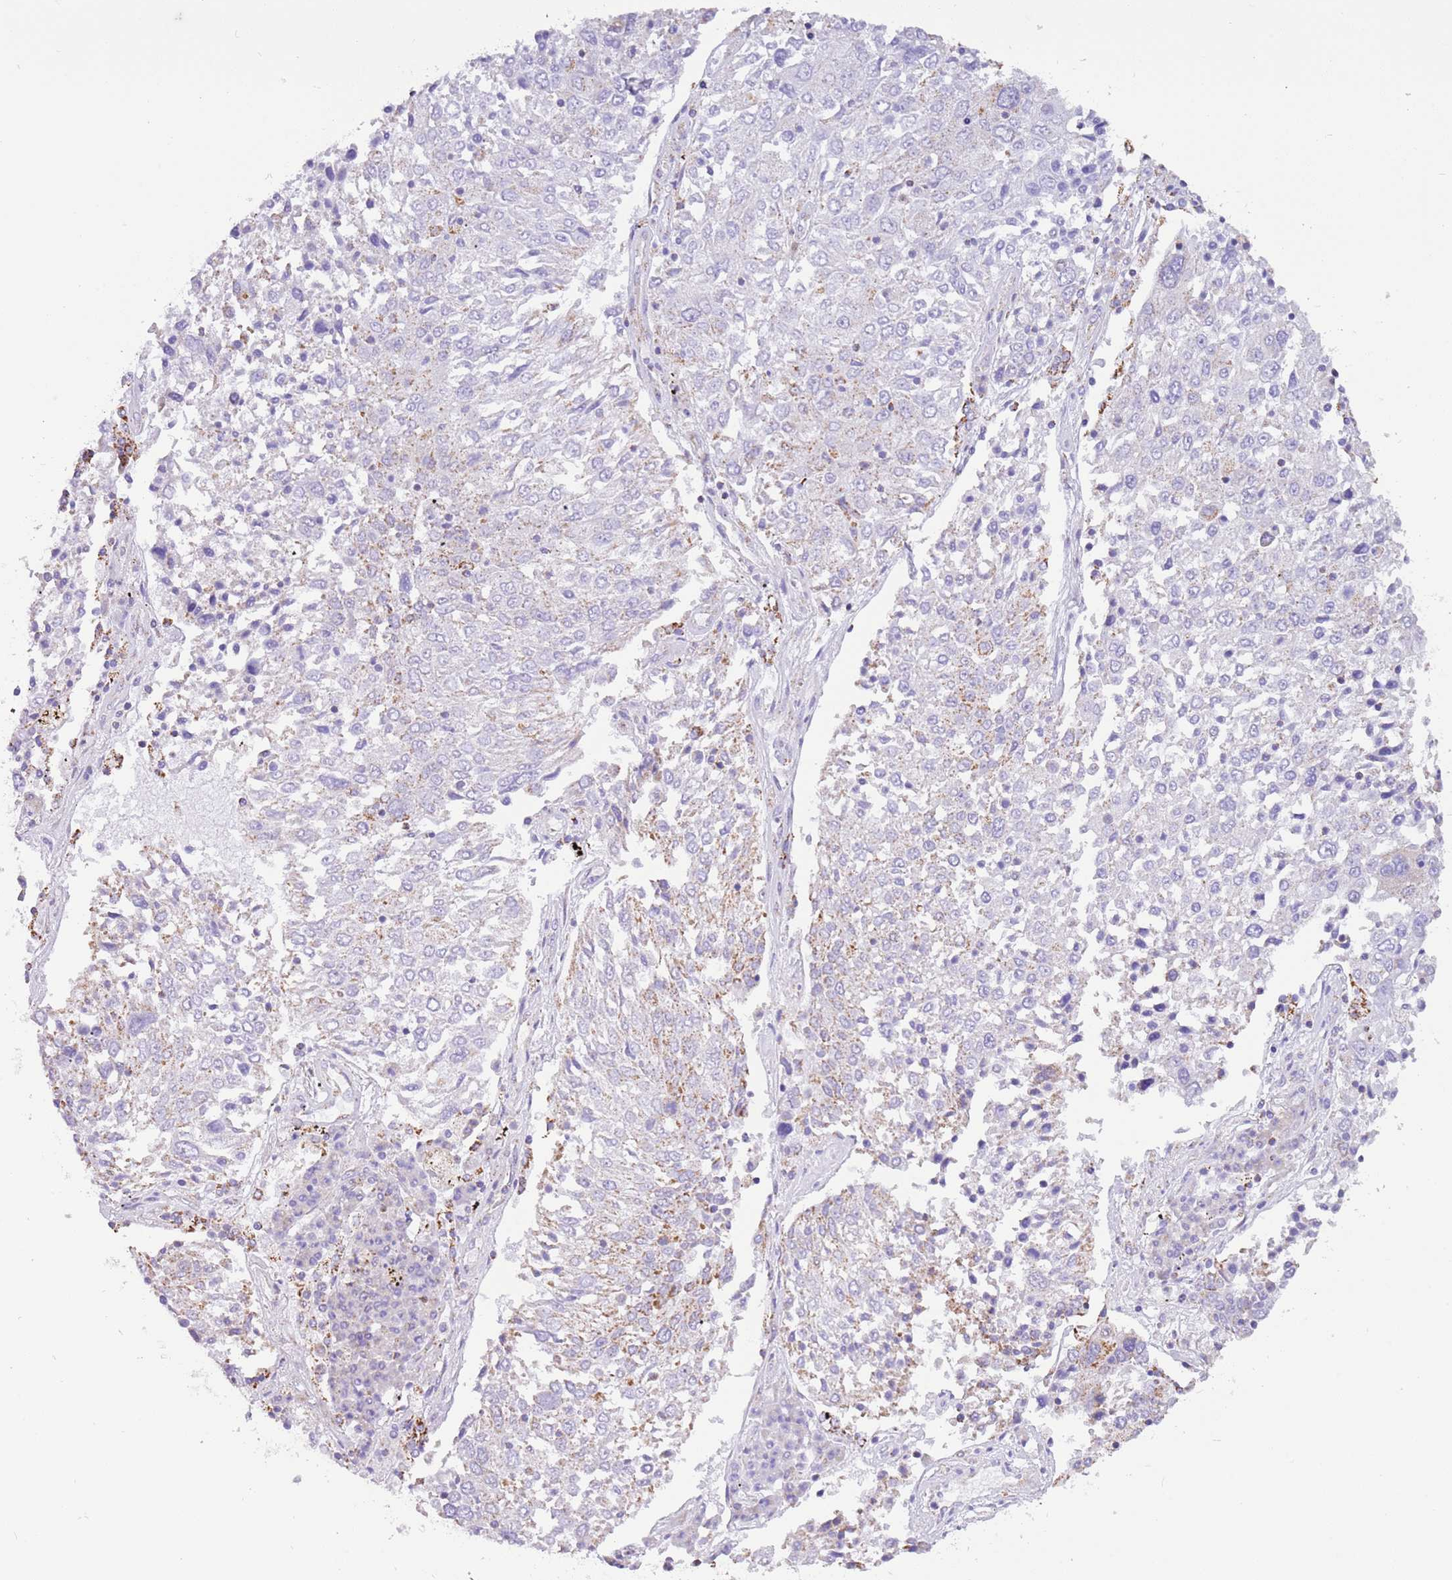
{"staining": {"intensity": "weak", "quantity": "<25%", "location": "cytoplasmic/membranous"}, "tissue": "lung cancer", "cell_type": "Tumor cells", "image_type": "cancer", "snomed": [{"axis": "morphology", "description": "Squamous cell carcinoma, NOS"}, {"axis": "topography", "description": "Lung"}], "caption": "DAB (3,3'-diaminobenzidine) immunohistochemical staining of lung cancer (squamous cell carcinoma) demonstrates no significant positivity in tumor cells.", "gene": "SUCLG2", "patient": {"sex": "male", "age": 65}}